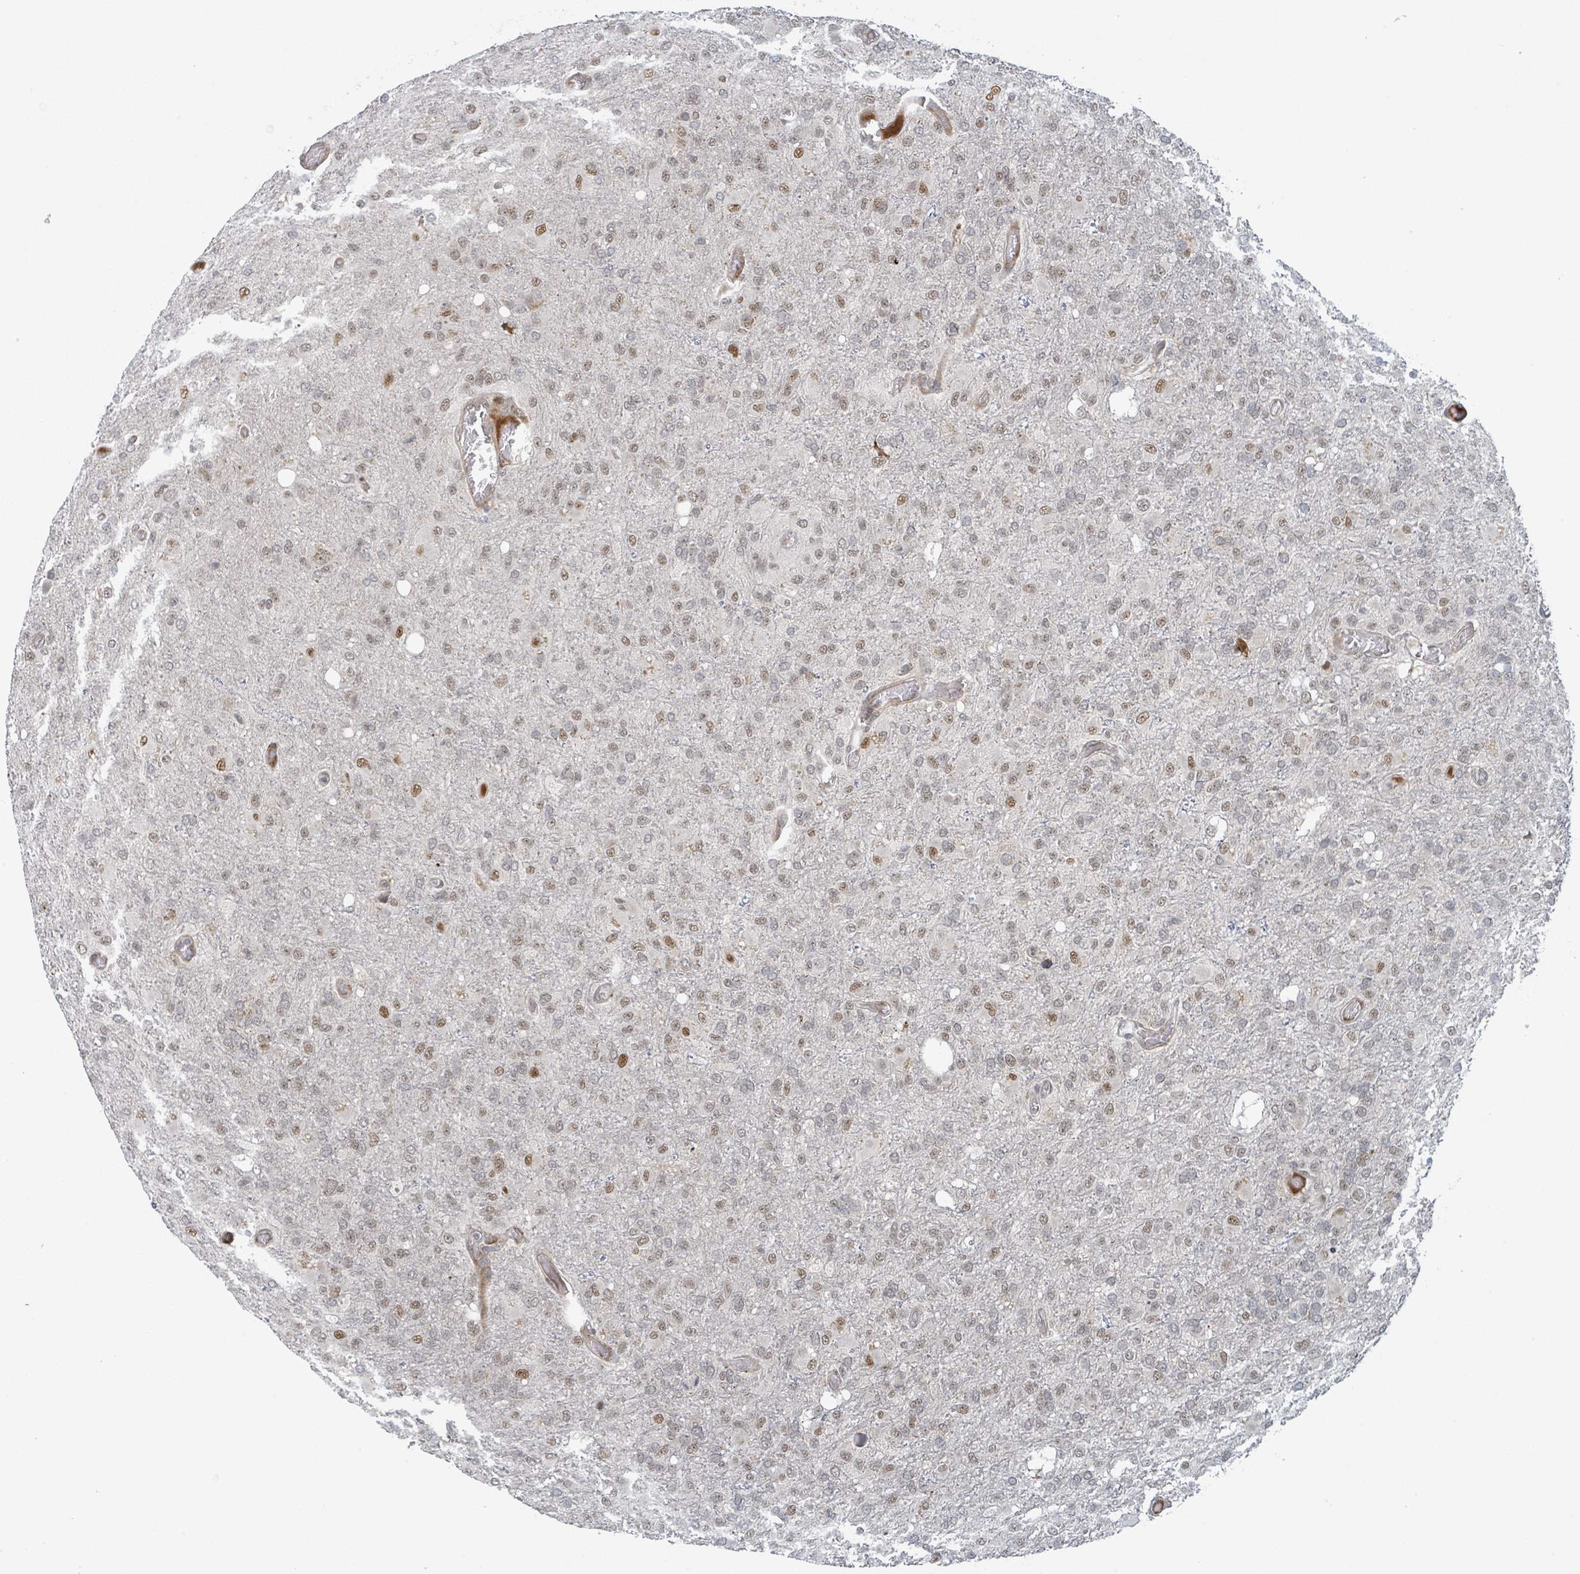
{"staining": {"intensity": "moderate", "quantity": "25%-75%", "location": "nuclear"}, "tissue": "glioma", "cell_type": "Tumor cells", "image_type": "cancer", "snomed": [{"axis": "morphology", "description": "Glioma, malignant, High grade"}, {"axis": "topography", "description": "Brain"}], "caption": "Malignant glioma (high-grade) tissue shows moderate nuclear positivity in approximately 25%-75% of tumor cells, visualized by immunohistochemistry. Nuclei are stained in blue.", "gene": "GTF3C1", "patient": {"sex": "female", "age": 74}}